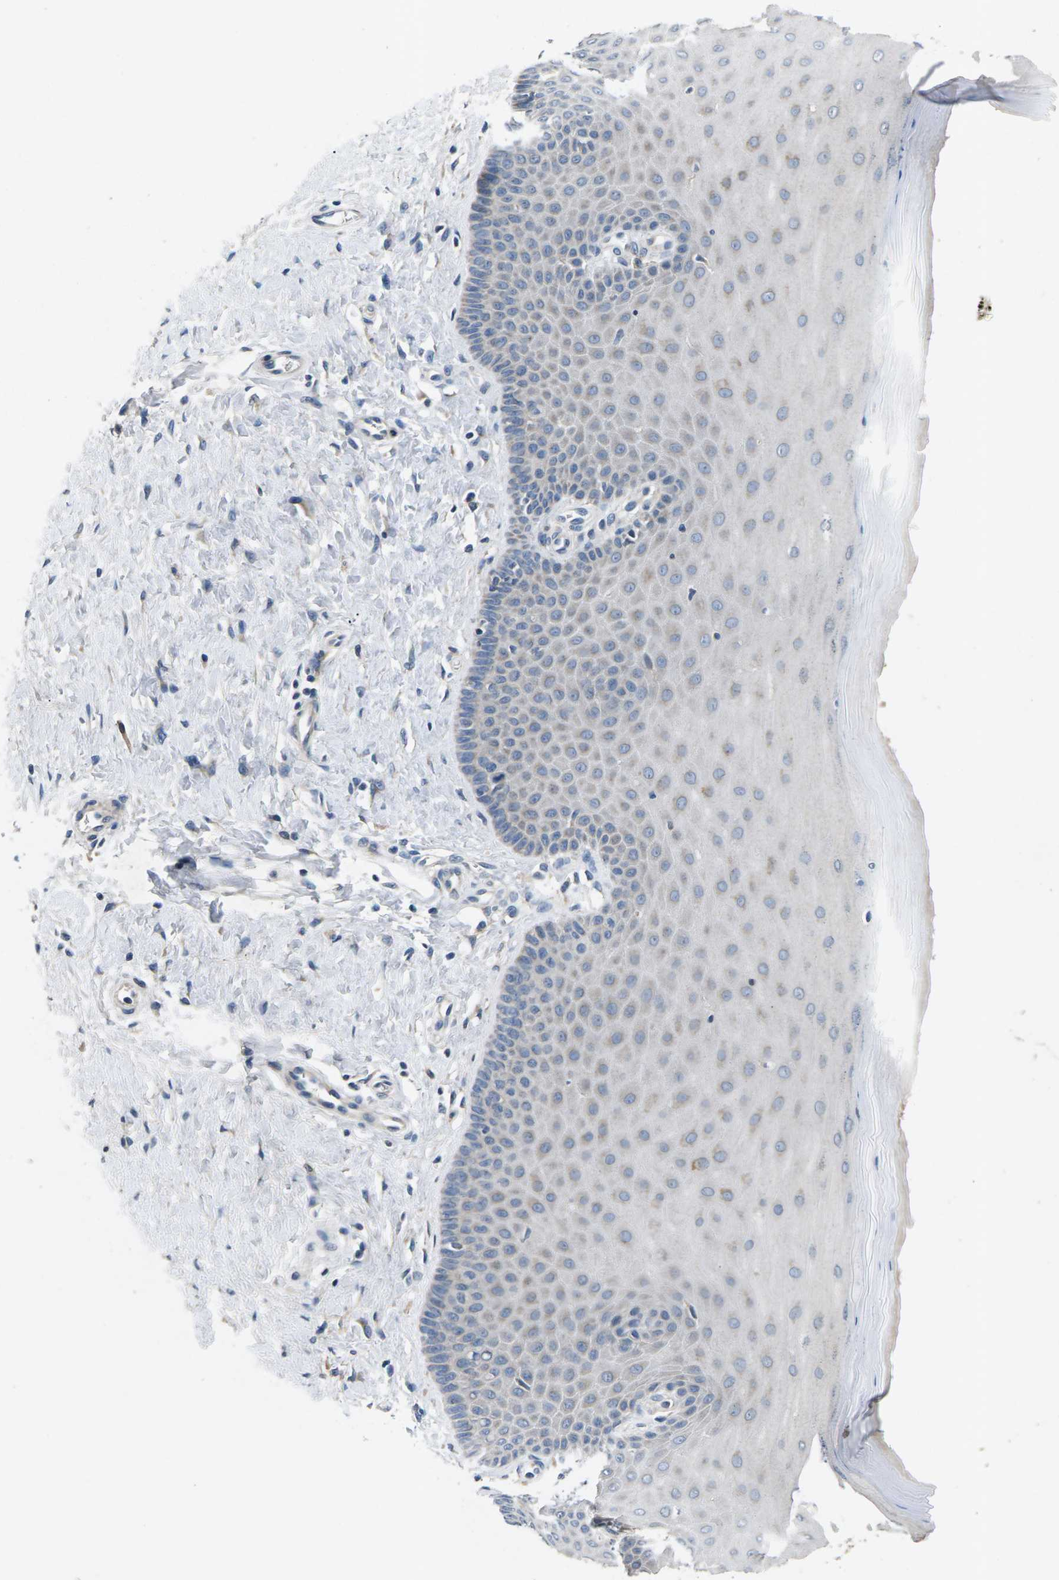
{"staining": {"intensity": "moderate", "quantity": "<25%", "location": "cytoplasmic/membranous"}, "tissue": "cervix", "cell_type": "Glandular cells", "image_type": "normal", "snomed": [{"axis": "morphology", "description": "Normal tissue, NOS"}, {"axis": "topography", "description": "Cervix"}], "caption": "High-magnification brightfield microscopy of benign cervix stained with DAB (3,3'-diaminobenzidine) (brown) and counterstained with hematoxylin (blue). glandular cells exhibit moderate cytoplasmic/membranous positivity is present in about<25% of cells. The staining was performed using DAB, with brown indicating positive protein expression. Nuclei are stained blue with hematoxylin.", "gene": "ERGIC3", "patient": {"sex": "female", "age": 55}}